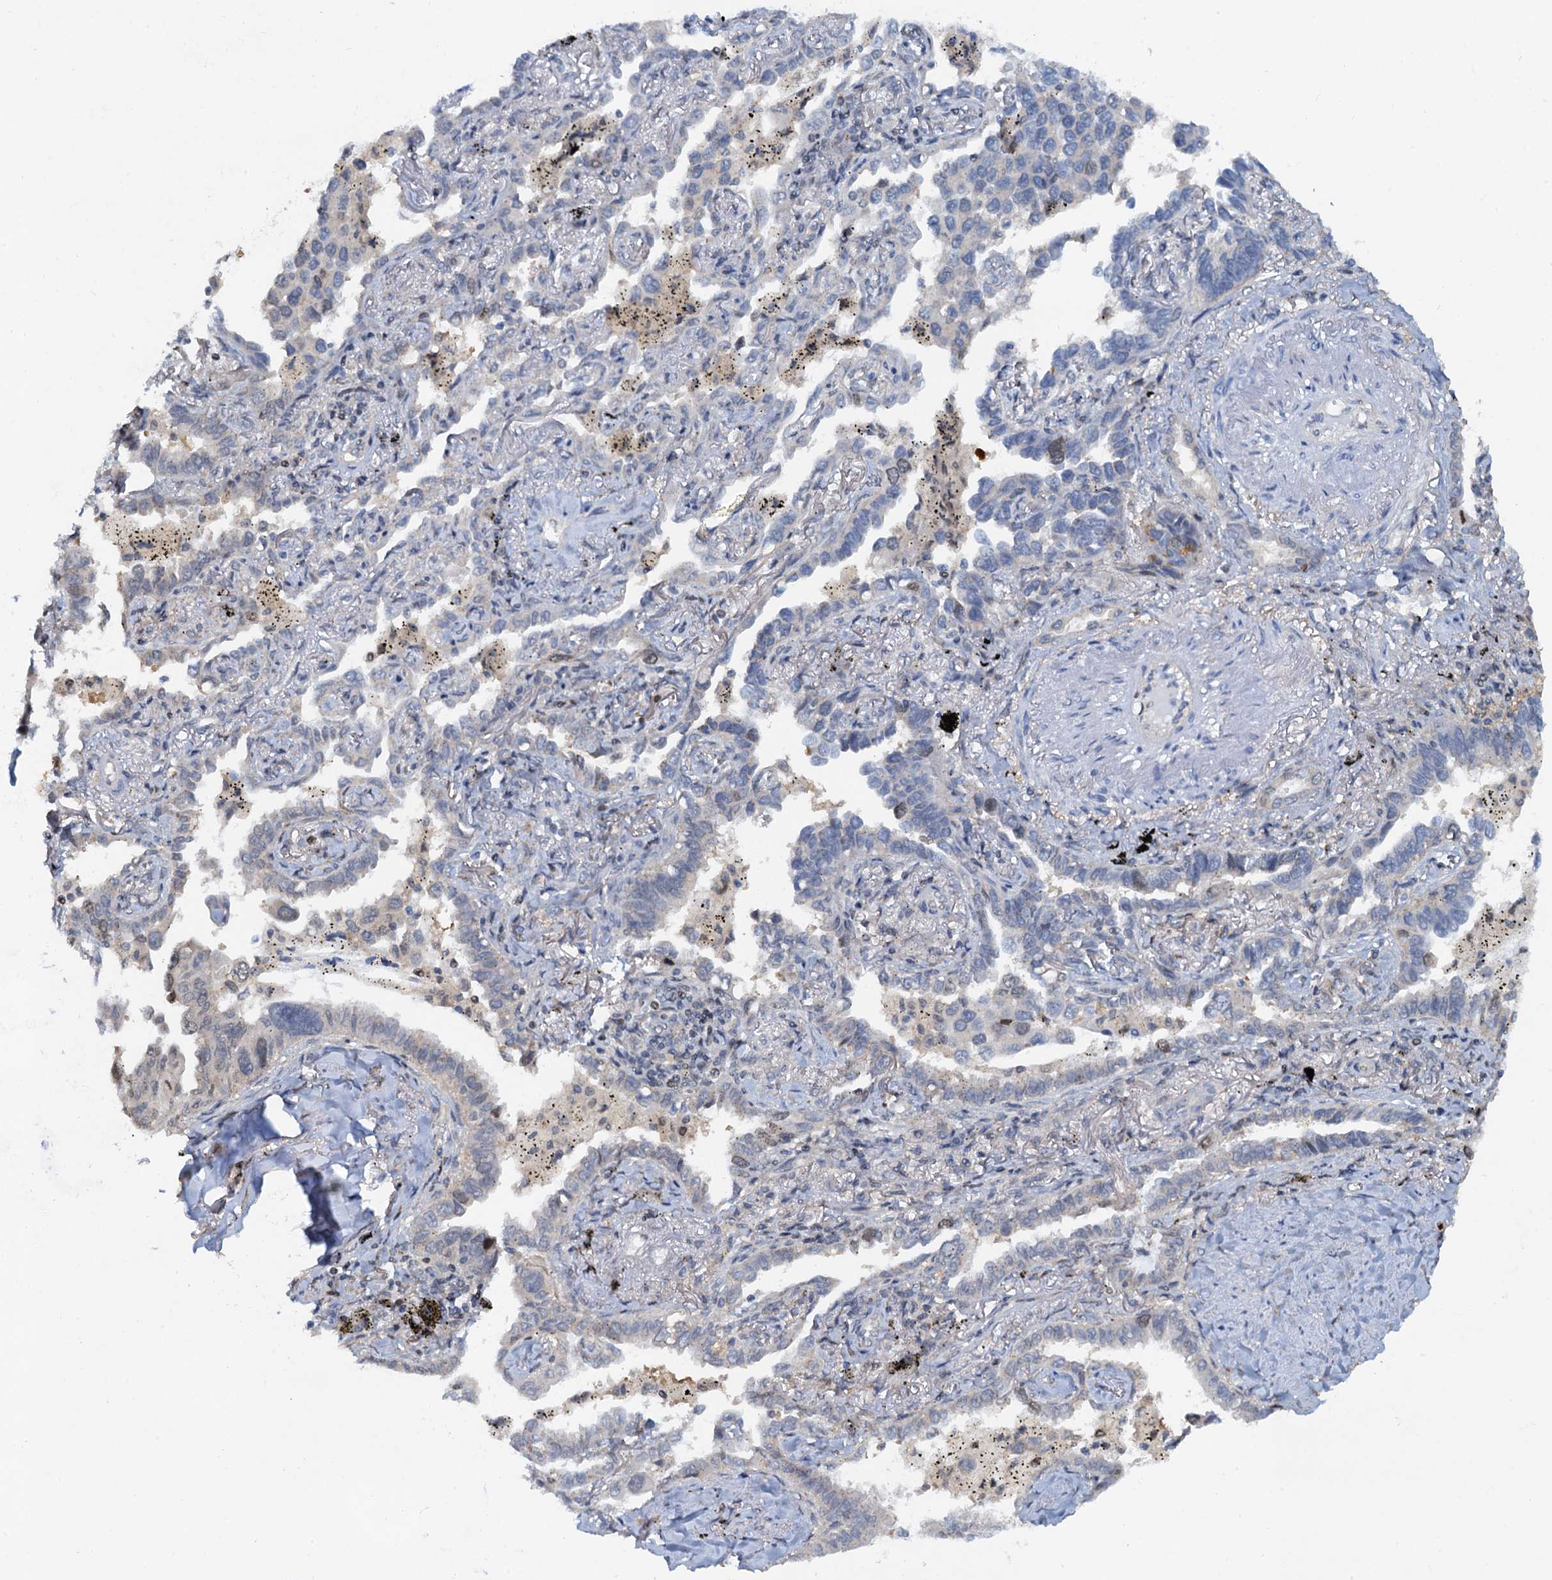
{"staining": {"intensity": "negative", "quantity": "none", "location": "none"}, "tissue": "lung cancer", "cell_type": "Tumor cells", "image_type": "cancer", "snomed": [{"axis": "morphology", "description": "Adenocarcinoma, NOS"}, {"axis": "topography", "description": "Lung"}], "caption": "Photomicrograph shows no protein expression in tumor cells of lung adenocarcinoma tissue.", "gene": "PTGES3", "patient": {"sex": "male", "age": 67}}